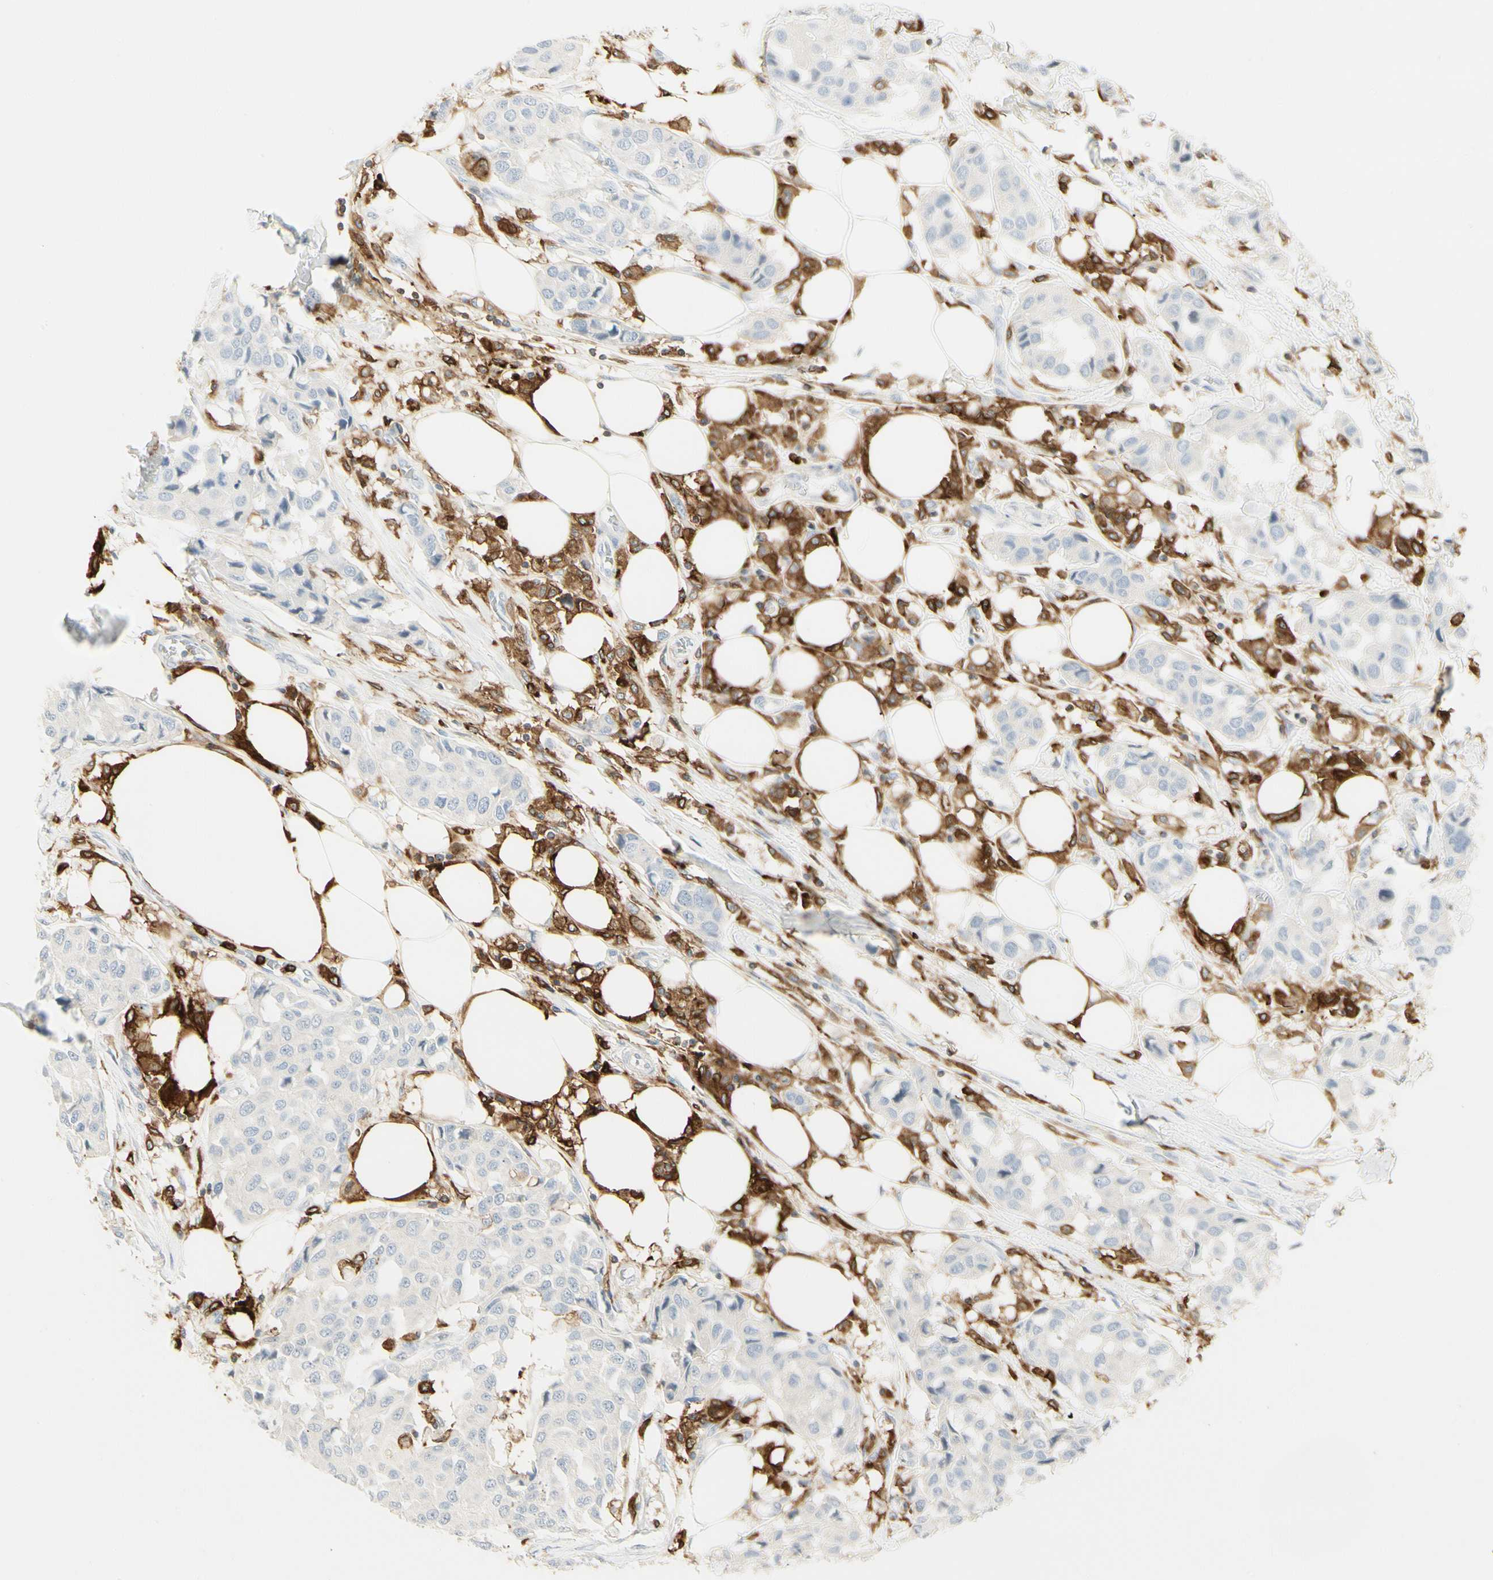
{"staining": {"intensity": "negative", "quantity": "none", "location": "none"}, "tissue": "breast cancer", "cell_type": "Tumor cells", "image_type": "cancer", "snomed": [{"axis": "morphology", "description": "Duct carcinoma"}, {"axis": "topography", "description": "Breast"}], "caption": "Immunohistochemical staining of breast cancer exhibits no significant staining in tumor cells. (Immunohistochemistry, brightfield microscopy, high magnification).", "gene": "ITGB2", "patient": {"sex": "female", "age": 80}}